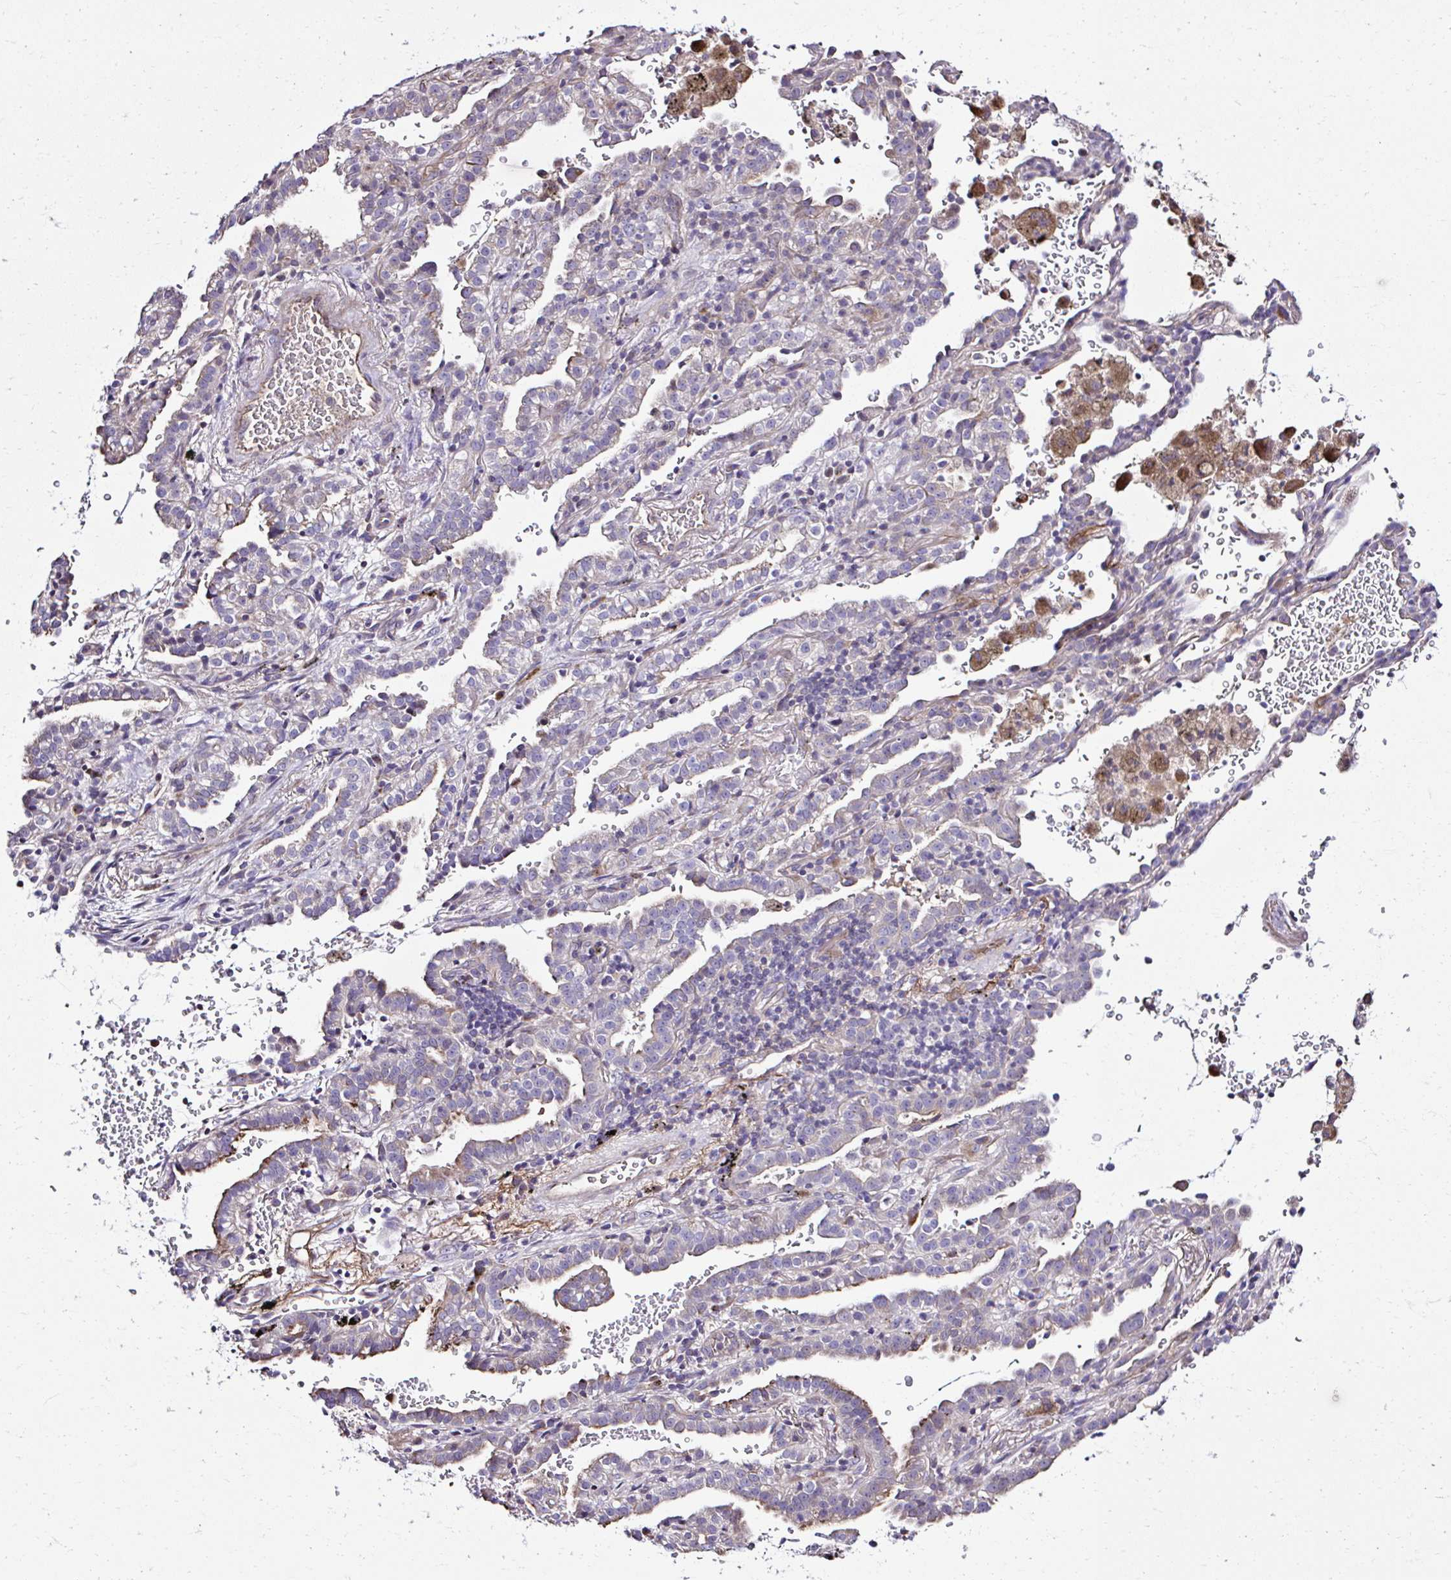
{"staining": {"intensity": "negative", "quantity": "none", "location": "none"}, "tissue": "lung cancer", "cell_type": "Tumor cells", "image_type": "cancer", "snomed": [{"axis": "morphology", "description": "Adenocarcinoma, NOS"}, {"axis": "topography", "description": "Lymph node"}, {"axis": "topography", "description": "Lung"}], "caption": "This is a micrograph of IHC staining of lung cancer, which shows no positivity in tumor cells. (DAB (3,3'-diaminobenzidine) IHC visualized using brightfield microscopy, high magnification).", "gene": "CCDC85C", "patient": {"sex": "male", "age": 66}}